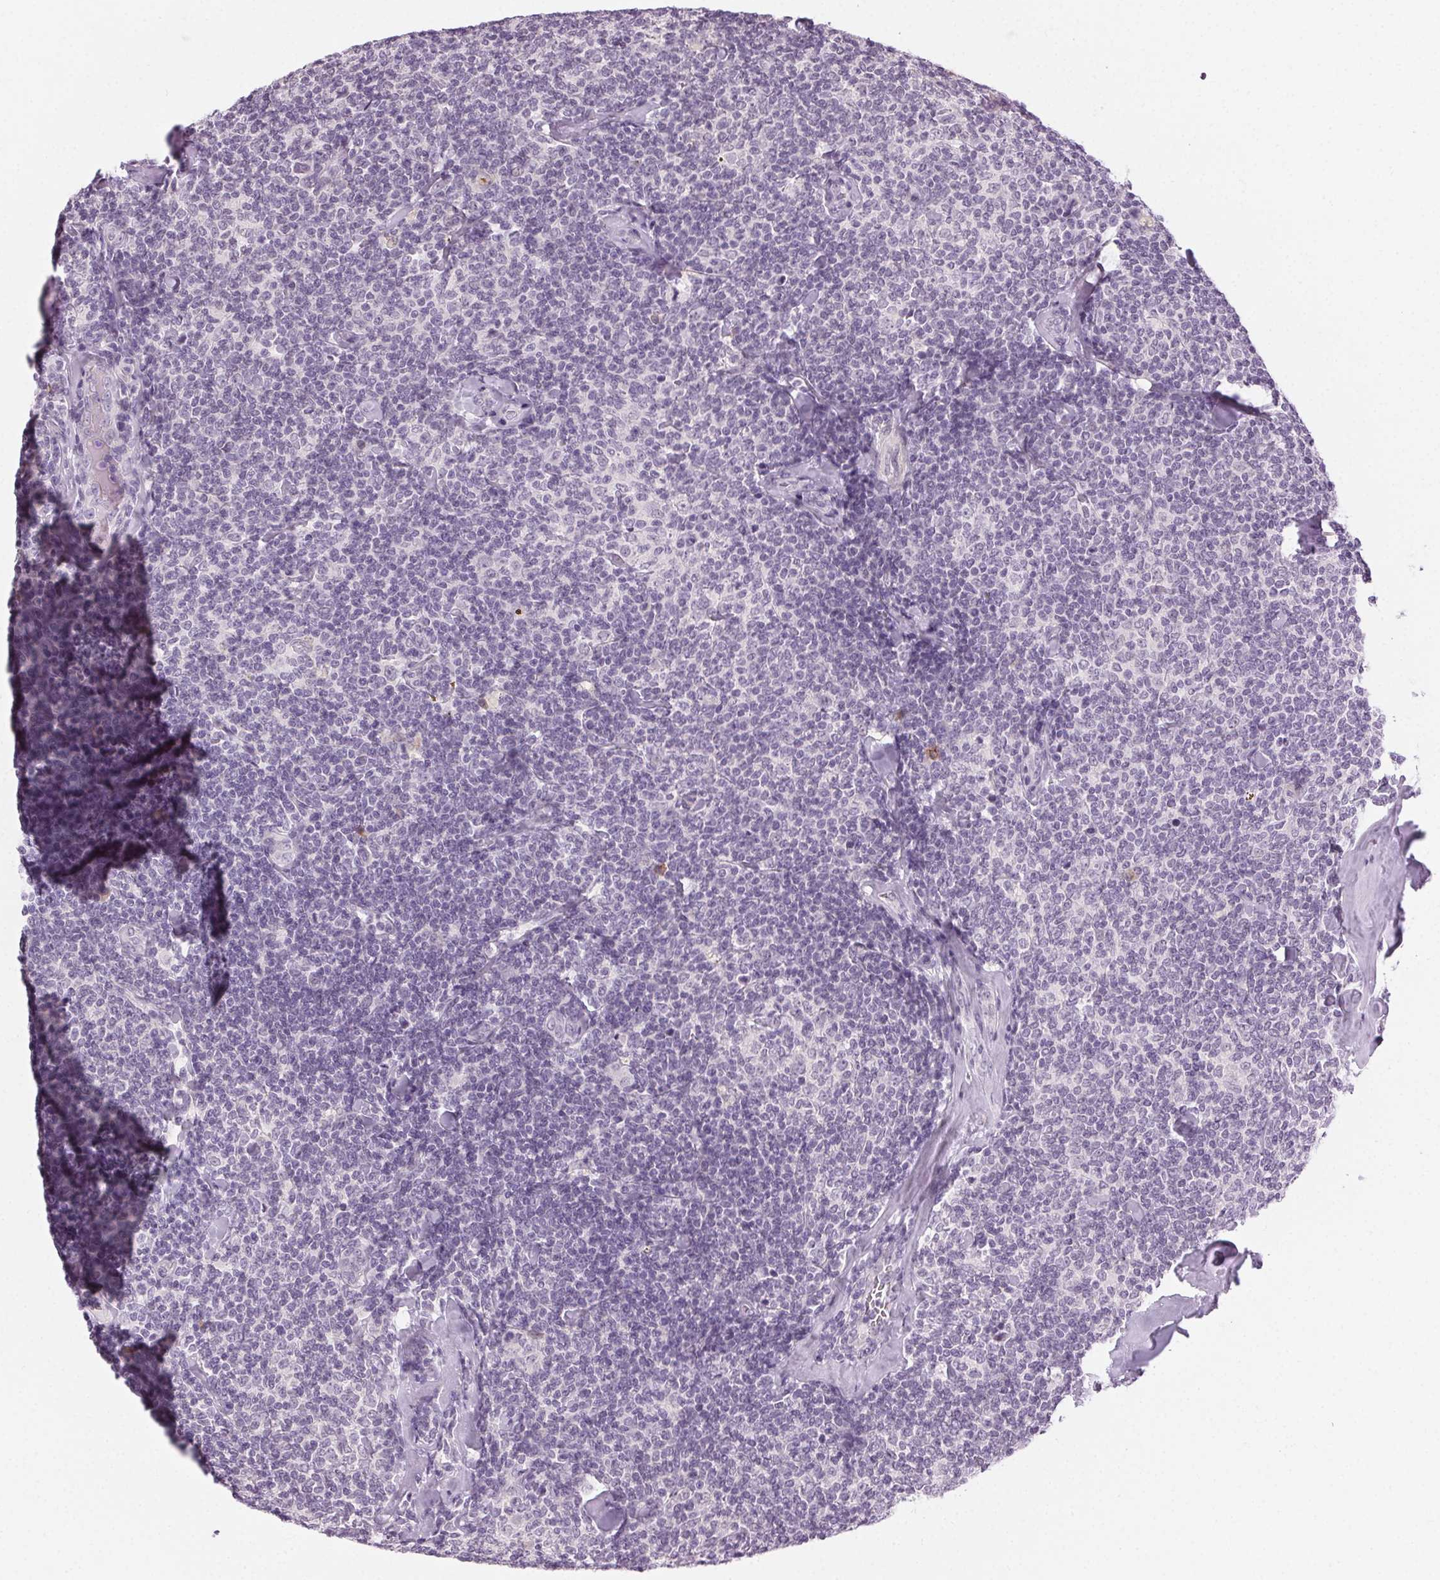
{"staining": {"intensity": "negative", "quantity": "none", "location": "none"}, "tissue": "lymphoma", "cell_type": "Tumor cells", "image_type": "cancer", "snomed": [{"axis": "morphology", "description": "Malignant lymphoma, non-Hodgkin's type, Low grade"}, {"axis": "topography", "description": "Lymph node"}], "caption": "Micrograph shows no protein positivity in tumor cells of lymphoma tissue.", "gene": "HSF5", "patient": {"sex": "female", "age": 56}}